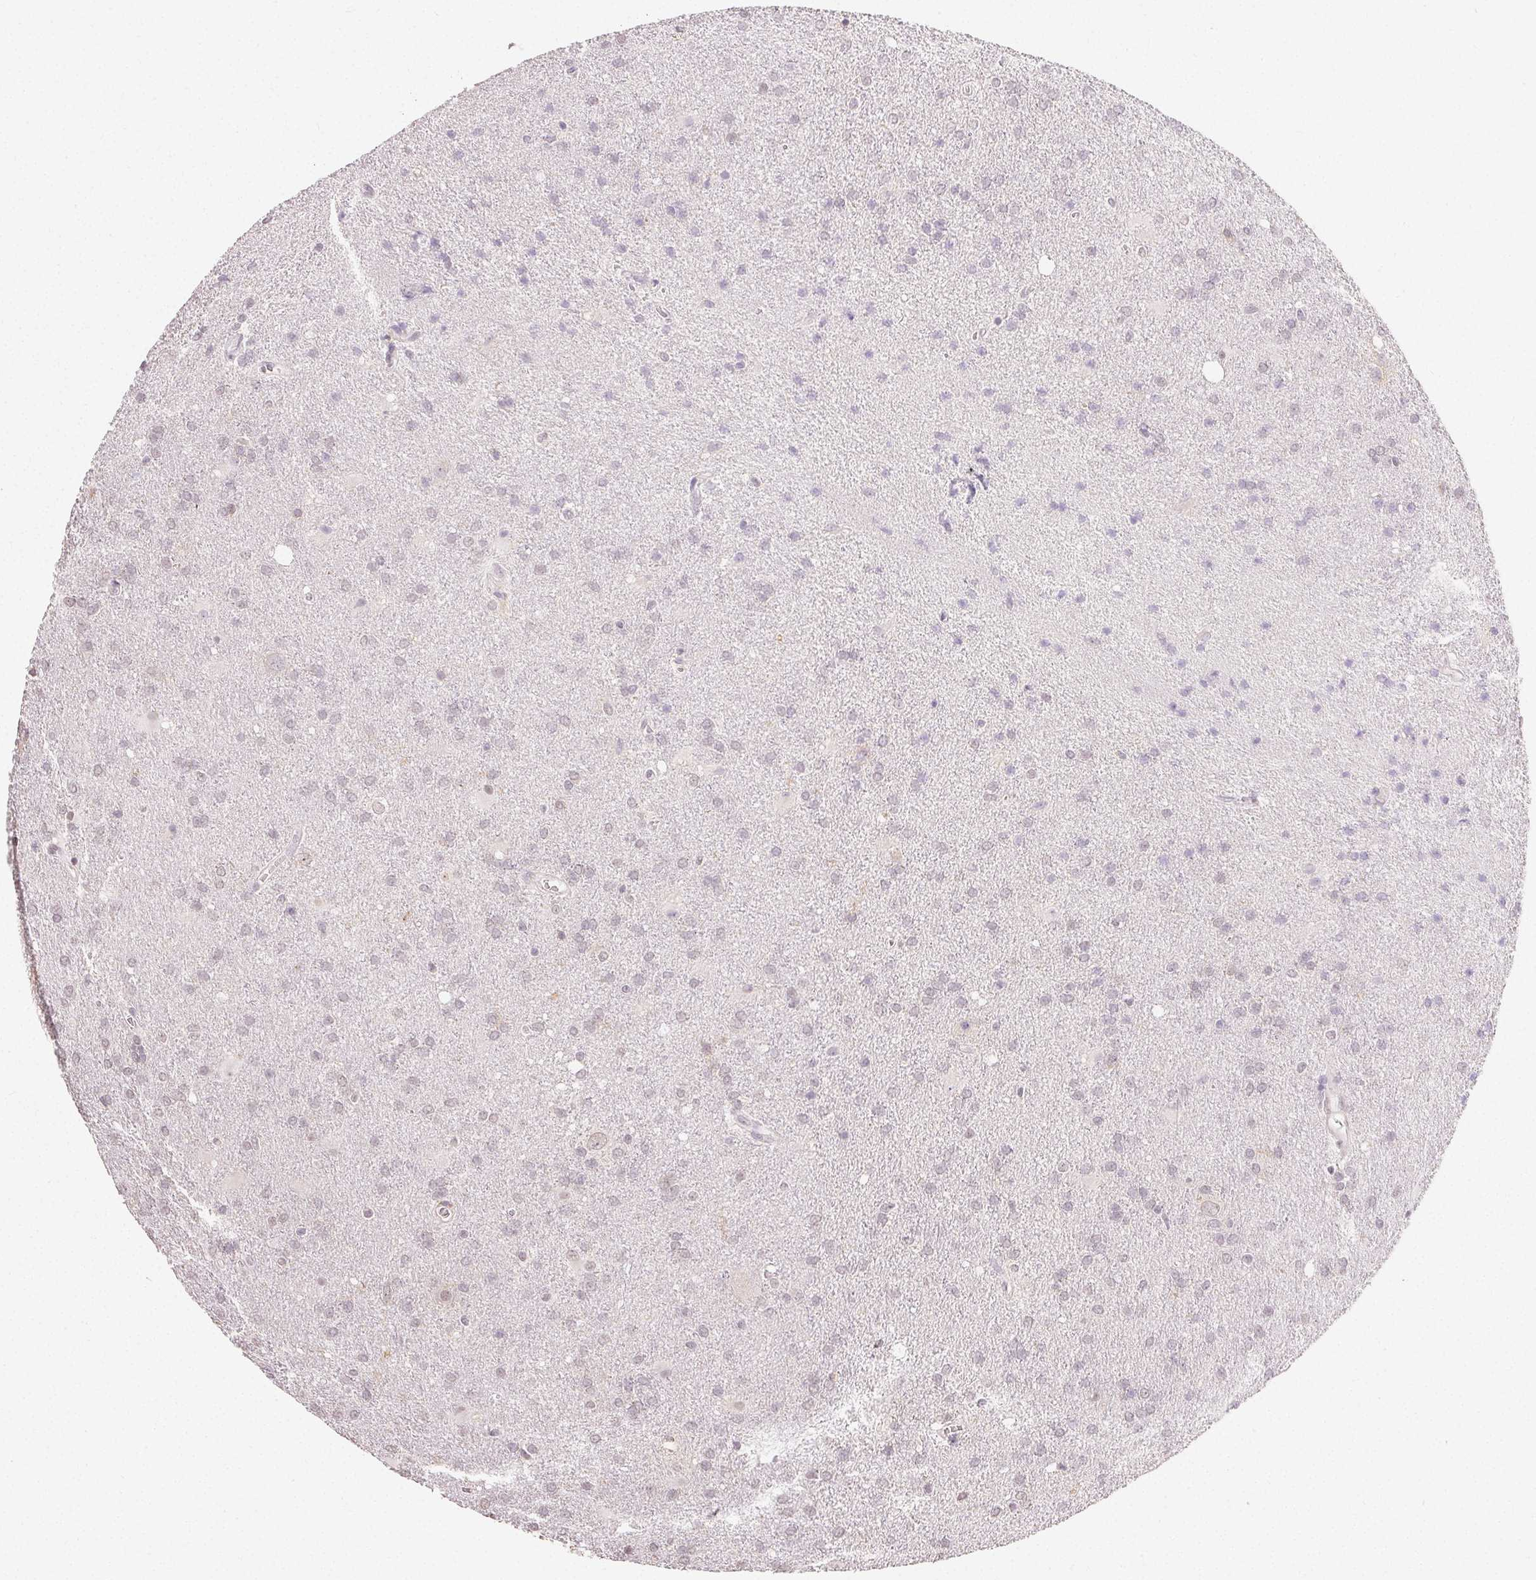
{"staining": {"intensity": "negative", "quantity": "none", "location": "none"}, "tissue": "glioma", "cell_type": "Tumor cells", "image_type": "cancer", "snomed": [{"axis": "morphology", "description": "Glioma, malignant, Low grade"}, {"axis": "topography", "description": "Brain"}], "caption": "Tumor cells are negative for brown protein staining in glioma.", "gene": "TMEM174", "patient": {"sex": "male", "age": 66}}